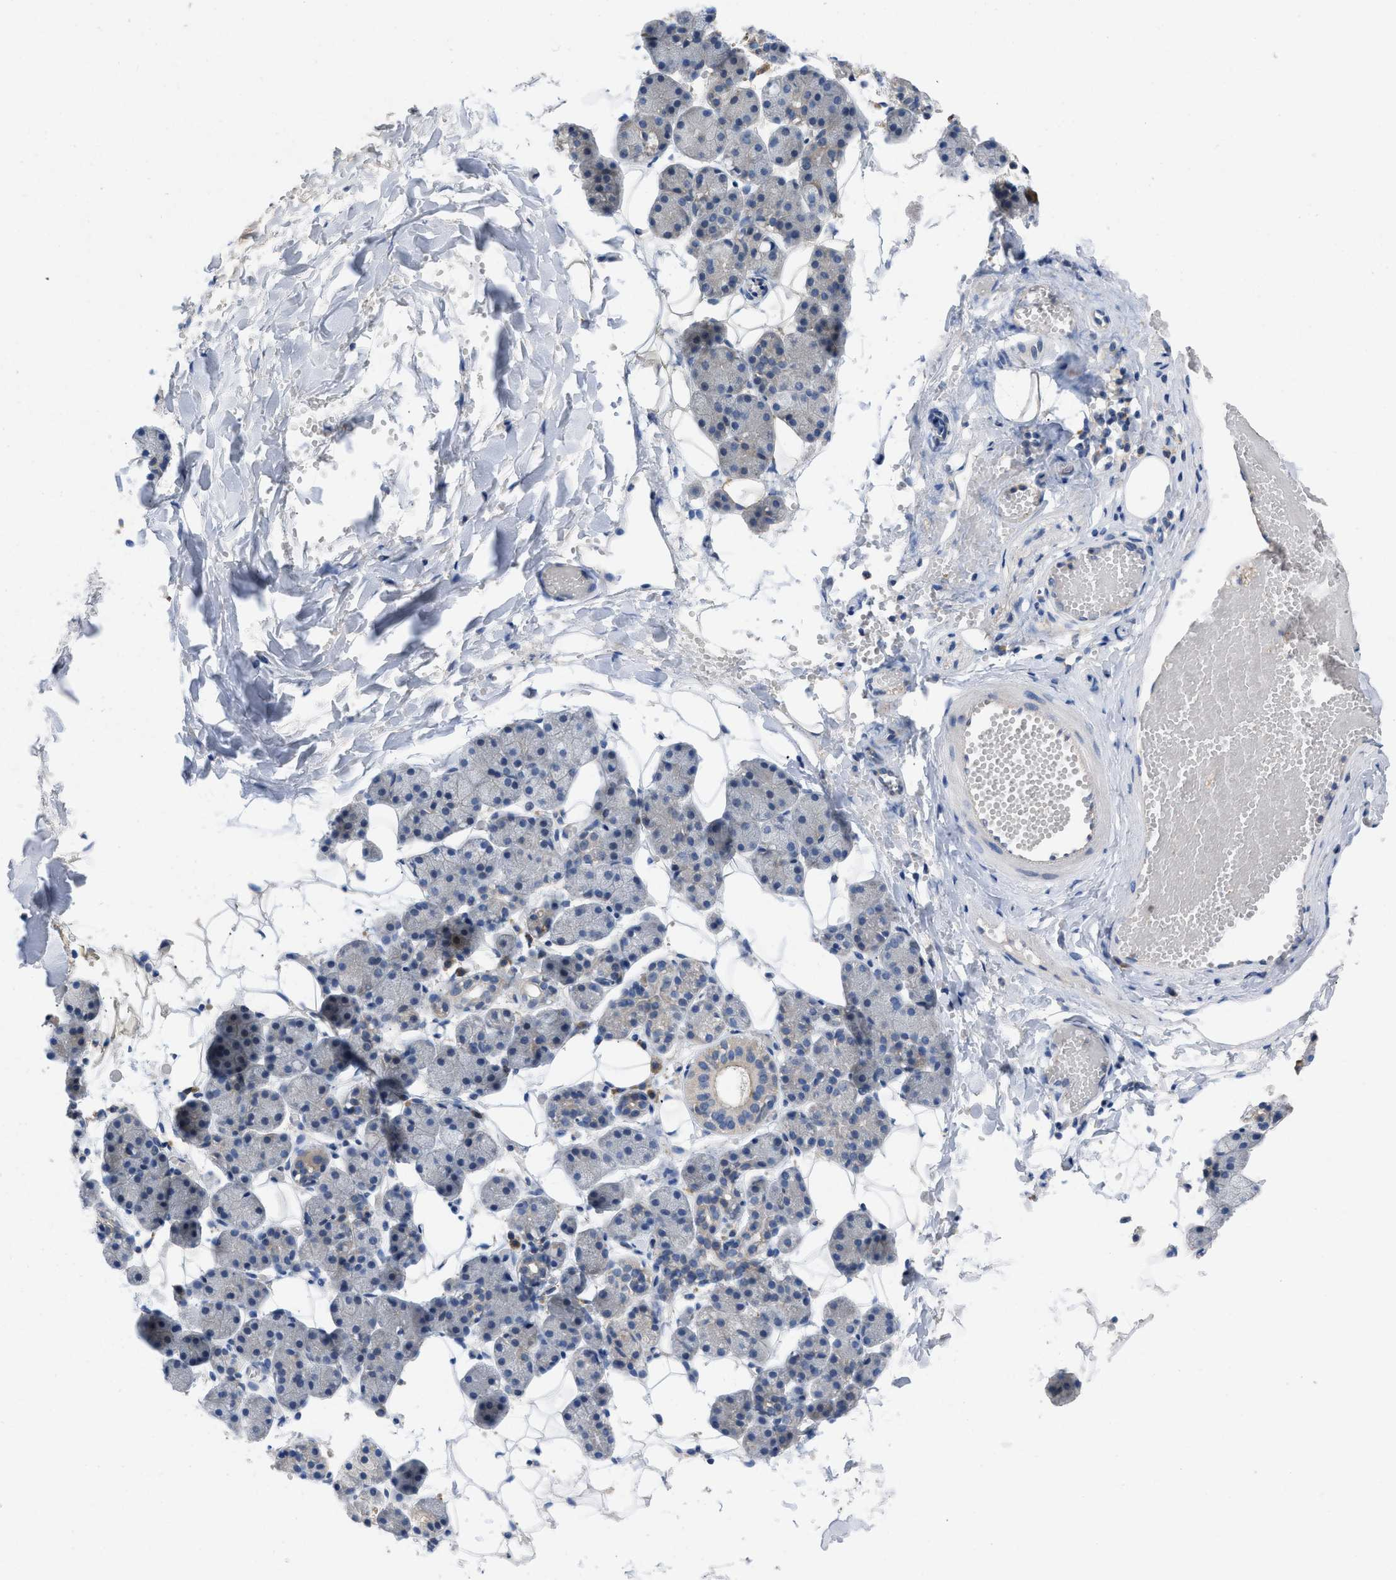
{"staining": {"intensity": "weak", "quantity": "<25%", "location": "cytoplasmic/membranous"}, "tissue": "salivary gland", "cell_type": "Glandular cells", "image_type": "normal", "snomed": [{"axis": "morphology", "description": "Normal tissue, NOS"}, {"axis": "topography", "description": "Salivary gland"}], "caption": "Immunohistochemistry (IHC) of benign salivary gland demonstrates no expression in glandular cells. Nuclei are stained in blue.", "gene": "TMEM131", "patient": {"sex": "female", "age": 33}}